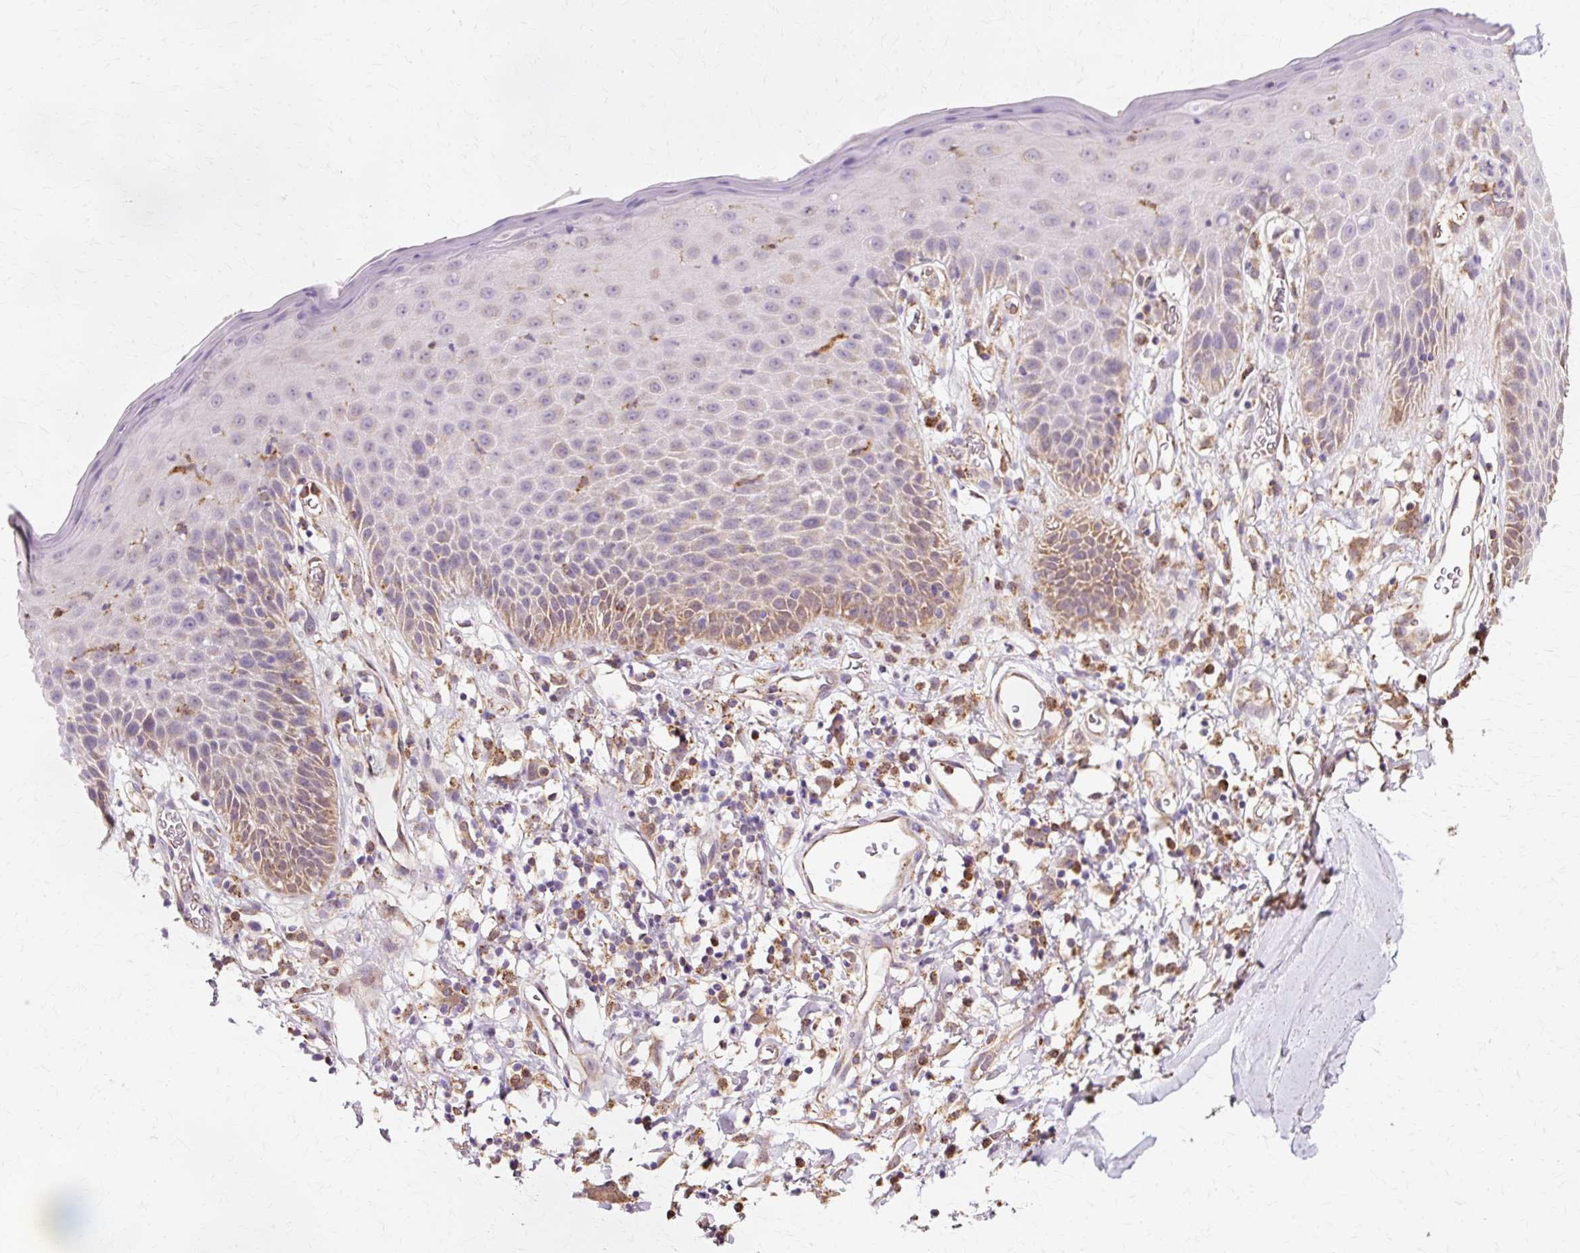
{"staining": {"intensity": "weak", "quantity": ">75%", "location": "cytoplasmic/membranous"}, "tissue": "adipose tissue", "cell_type": "Adipocytes", "image_type": "normal", "snomed": [{"axis": "morphology", "description": "Normal tissue, NOS"}, {"axis": "topography", "description": "Vulva"}, {"axis": "topography", "description": "Peripheral nerve tissue"}], "caption": "Protein expression analysis of benign human adipose tissue reveals weak cytoplasmic/membranous staining in approximately >75% of adipocytes.", "gene": "GPX1", "patient": {"sex": "female", "age": 68}}